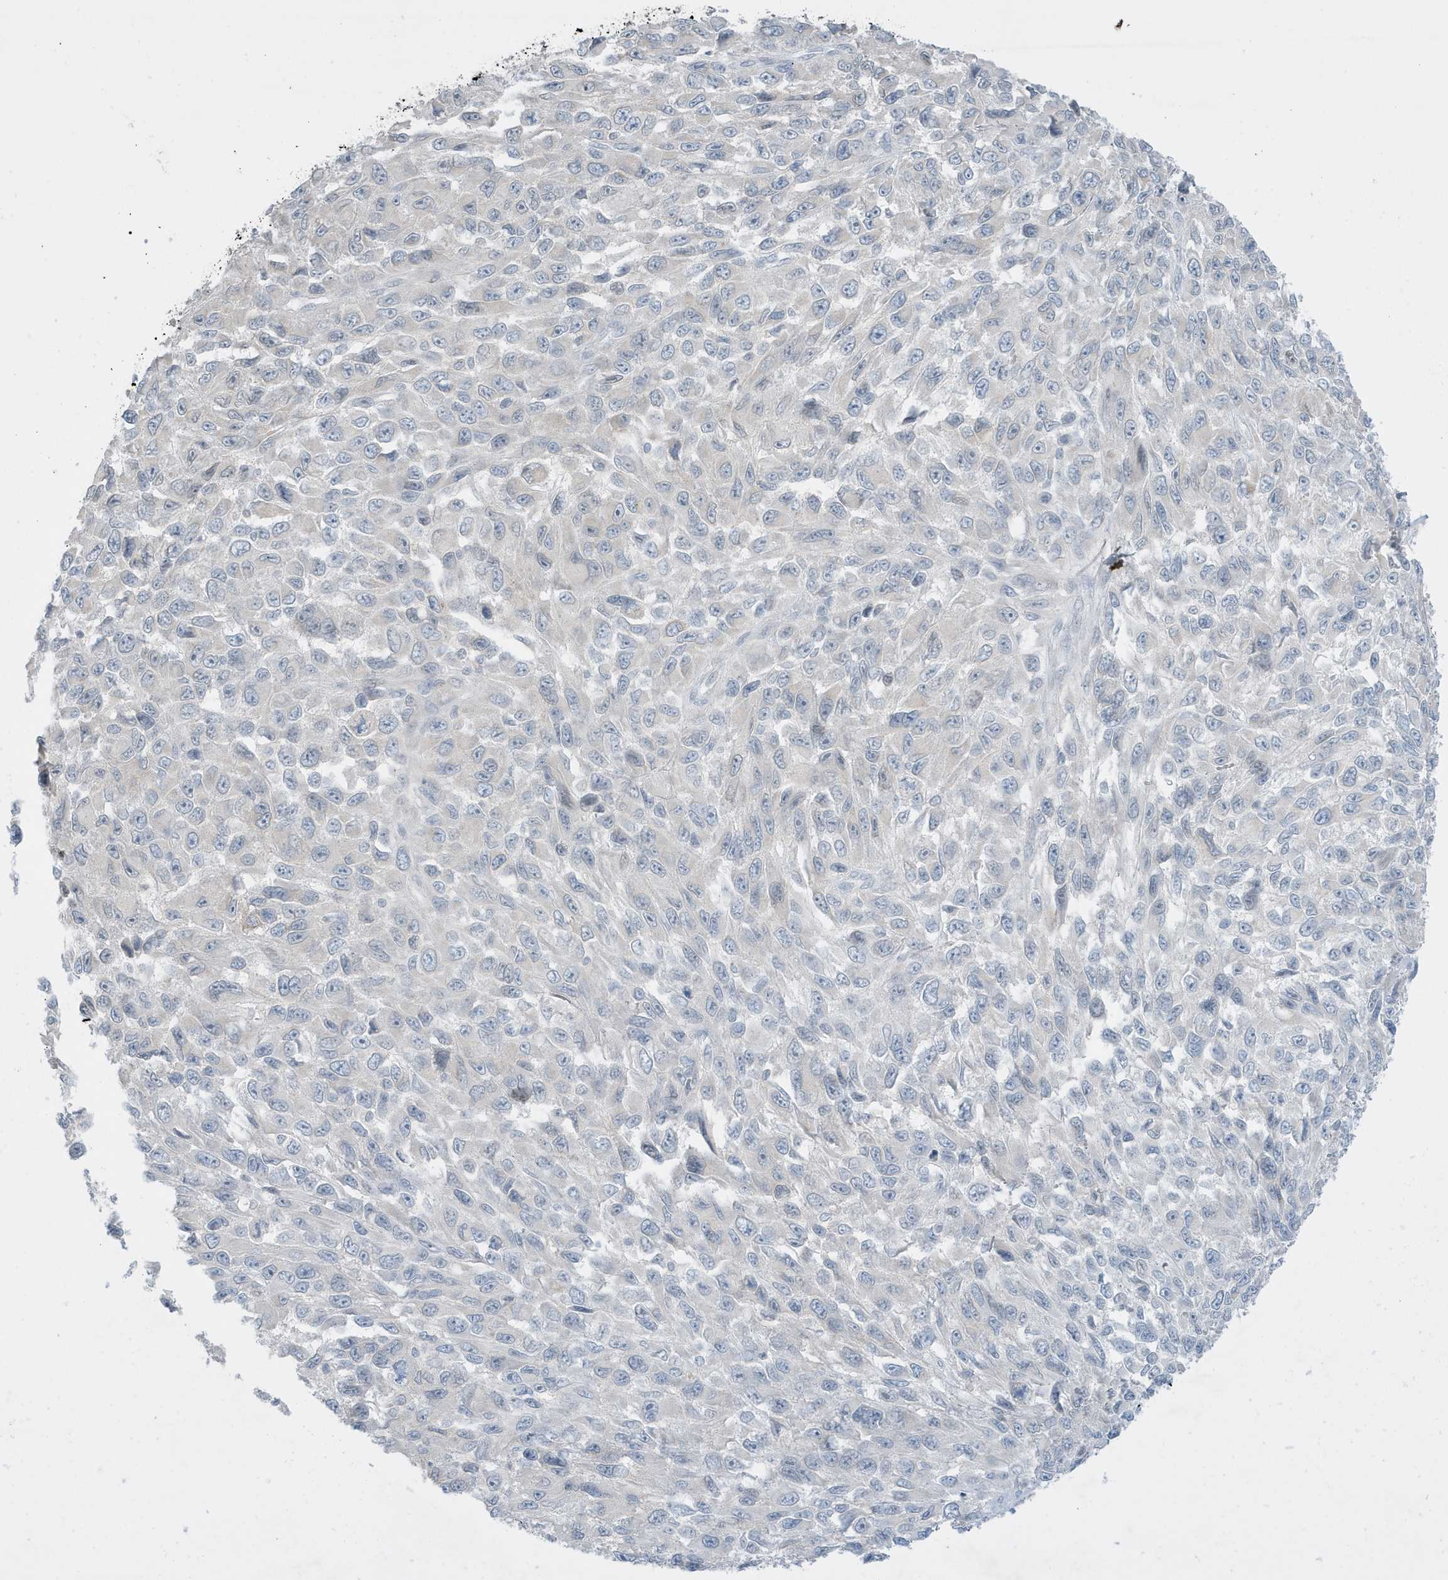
{"staining": {"intensity": "negative", "quantity": "none", "location": "none"}, "tissue": "melanoma", "cell_type": "Tumor cells", "image_type": "cancer", "snomed": [{"axis": "morphology", "description": "Malignant melanoma, NOS"}, {"axis": "topography", "description": "Skin"}], "caption": "The image demonstrates no significant staining in tumor cells of malignant melanoma.", "gene": "FNDC1", "patient": {"sex": "female", "age": 96}}